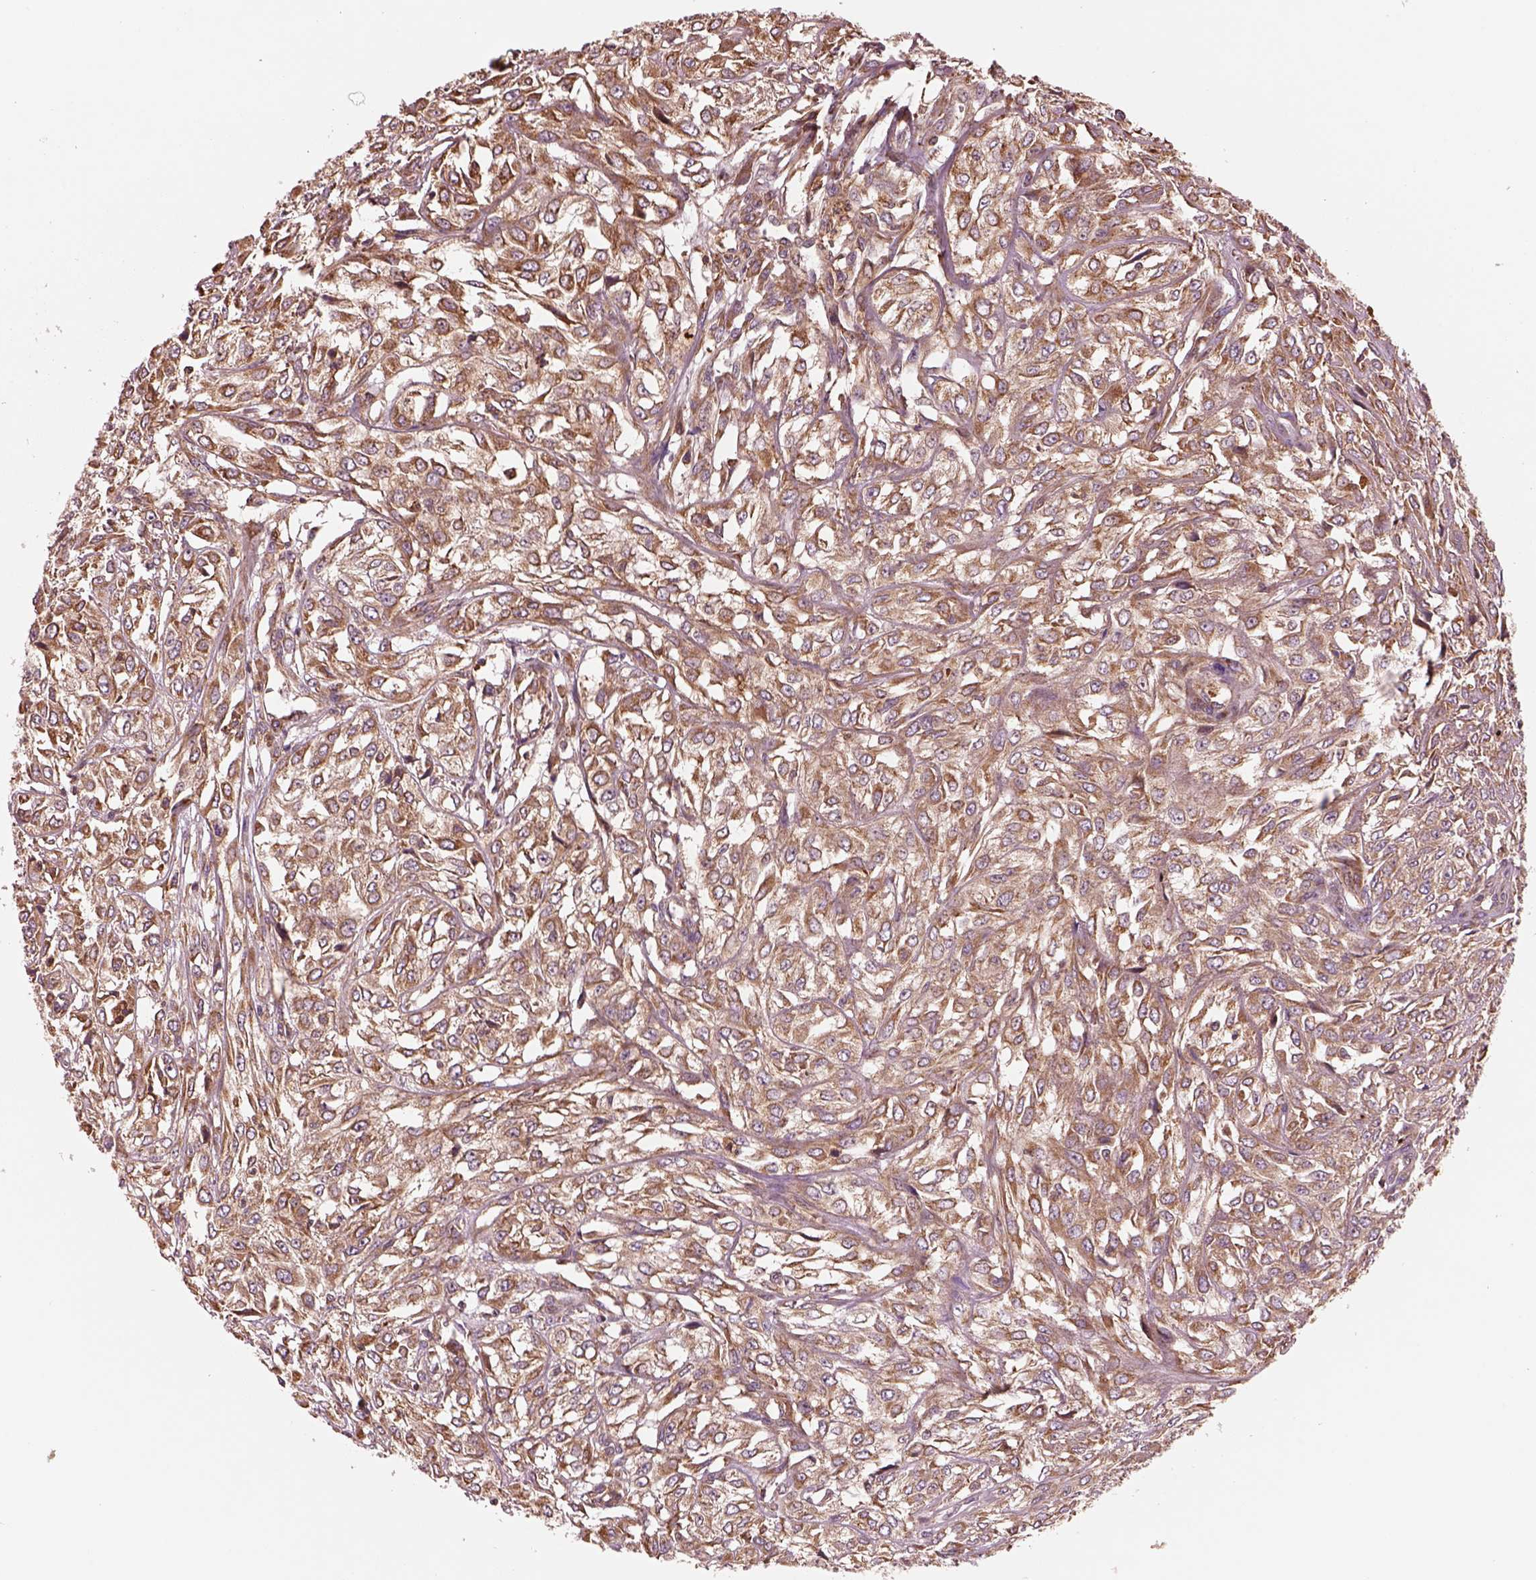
{"staining": {"intensity": "moderate", "quantity": "25%-75%", "location": "cytoplasmic/membranous"}, "tissue": "urothelial cancer", "cell_type": "Tumor cells", "image_type": "cancer", "snomed": [{"axis": "morphology", "description": "Urothelial carcinoma, High grade"}, {"axis": "topography", "description": "Urinary bladder"}], "caption": "DAB immunohistochemical staining of human high-grade urothelial carcinoma demonstrates moderate cytoplasmic/membranous protein expression in about 25%-75% of tumor cells.", "gene": "ASCC2", "patient": {"sex": "male", "age": 67}}